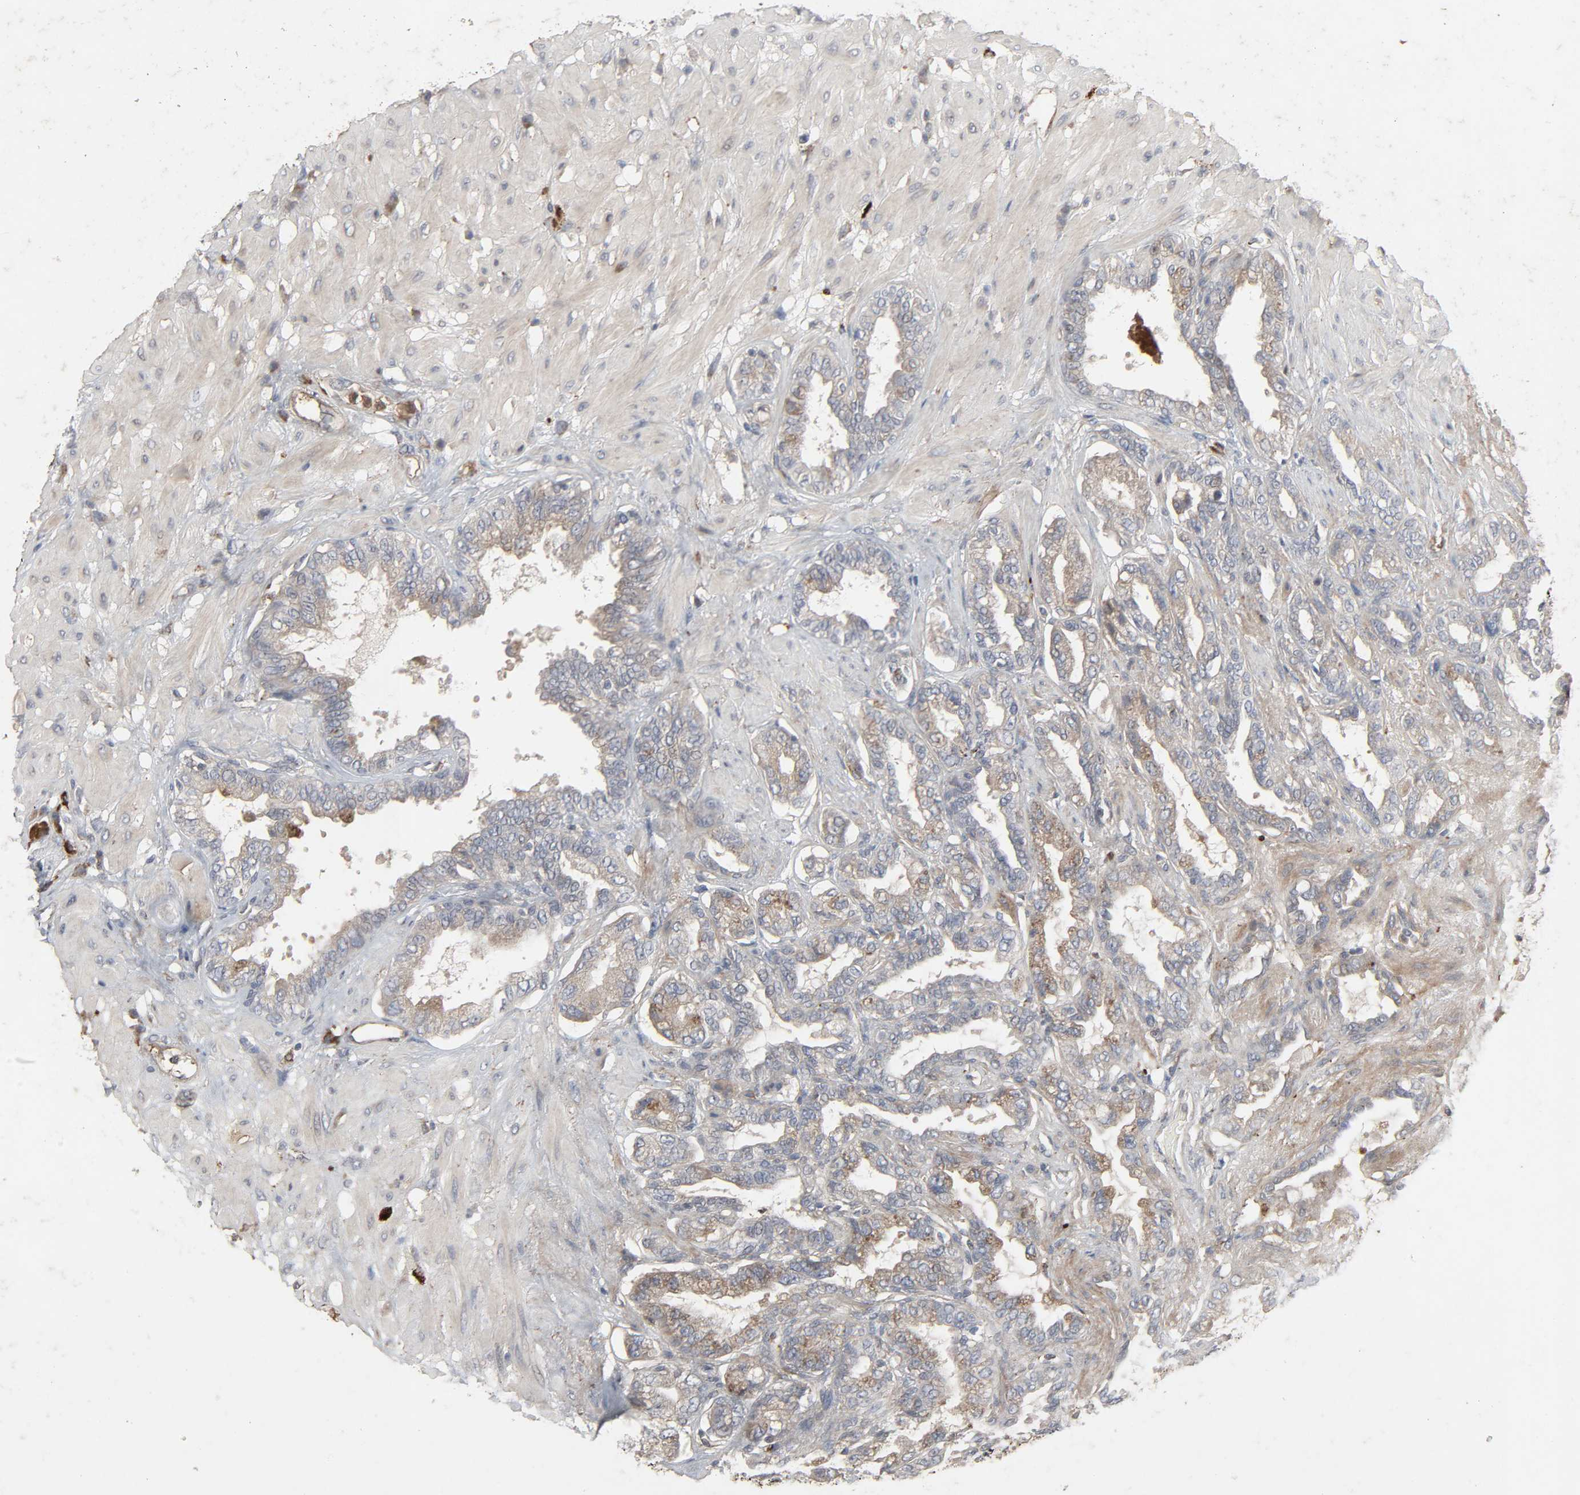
{"staining": {"intensity": "weak", "quantity": "25%-75%", "location": "cytoplasmic/membranous"}, "tissue": "seminal vesicle", "cell_type": "Glandular cells", "image_type": "normal", "snomed": [{"axis": "morphology", "description": "Normal tissue, NOS"}, {"axis": "topography", "description": "Seminal veicle"}], "caption": "The photomicrograph shows a brown stain indicating the presence of a protein in the cytoplasmic/membranous of glandular cells in seminal vesicle. Immunohistochemistry (ihc) stains the protein in brown and the nuclei are stained blue.", "gene": "ADCY4", "patient": {"sex": "male", "age": 61}}